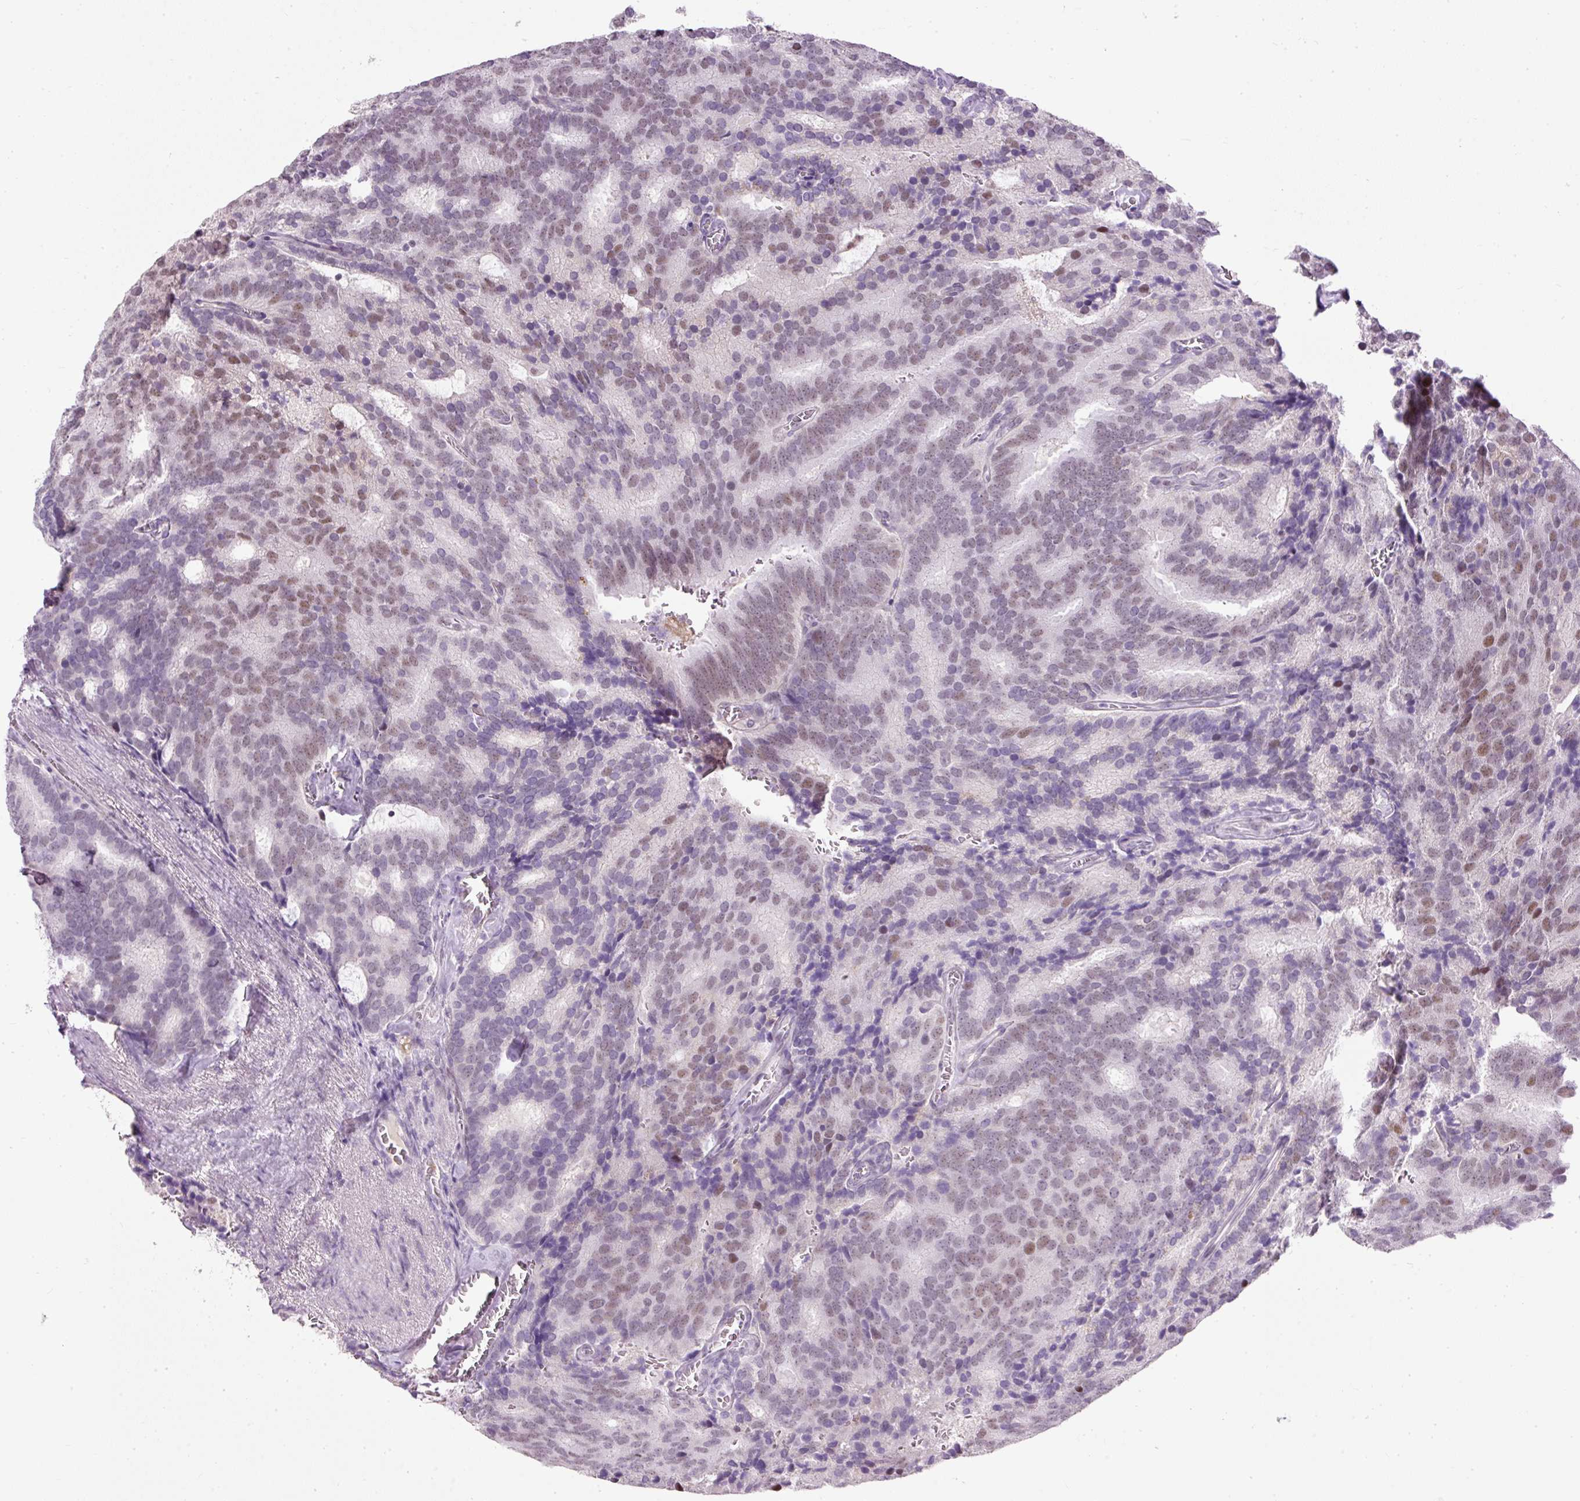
{"staining": {"intensity": "weak", "quantity": "25%-75%", "location": "nuclear"}, "tissue": "prostate cancer", "cell_type": "Tumor cells", "image_type": "cancer", "snomed": [{"axis": "morphology", "description": "Adenocarcinoma, Low grade"}, {"axis": "topography", "description": "Prostate"}], "caption": "Immunohistochemistry (IHC) histopathology image of prostate cancer stained for a protein (brown), which exhibits low levels of weak nuclear staining in approximately 25%-75% of tumor cells.", "gene": "PDE6B", "patient": {"sex": "male", "age": 71}}